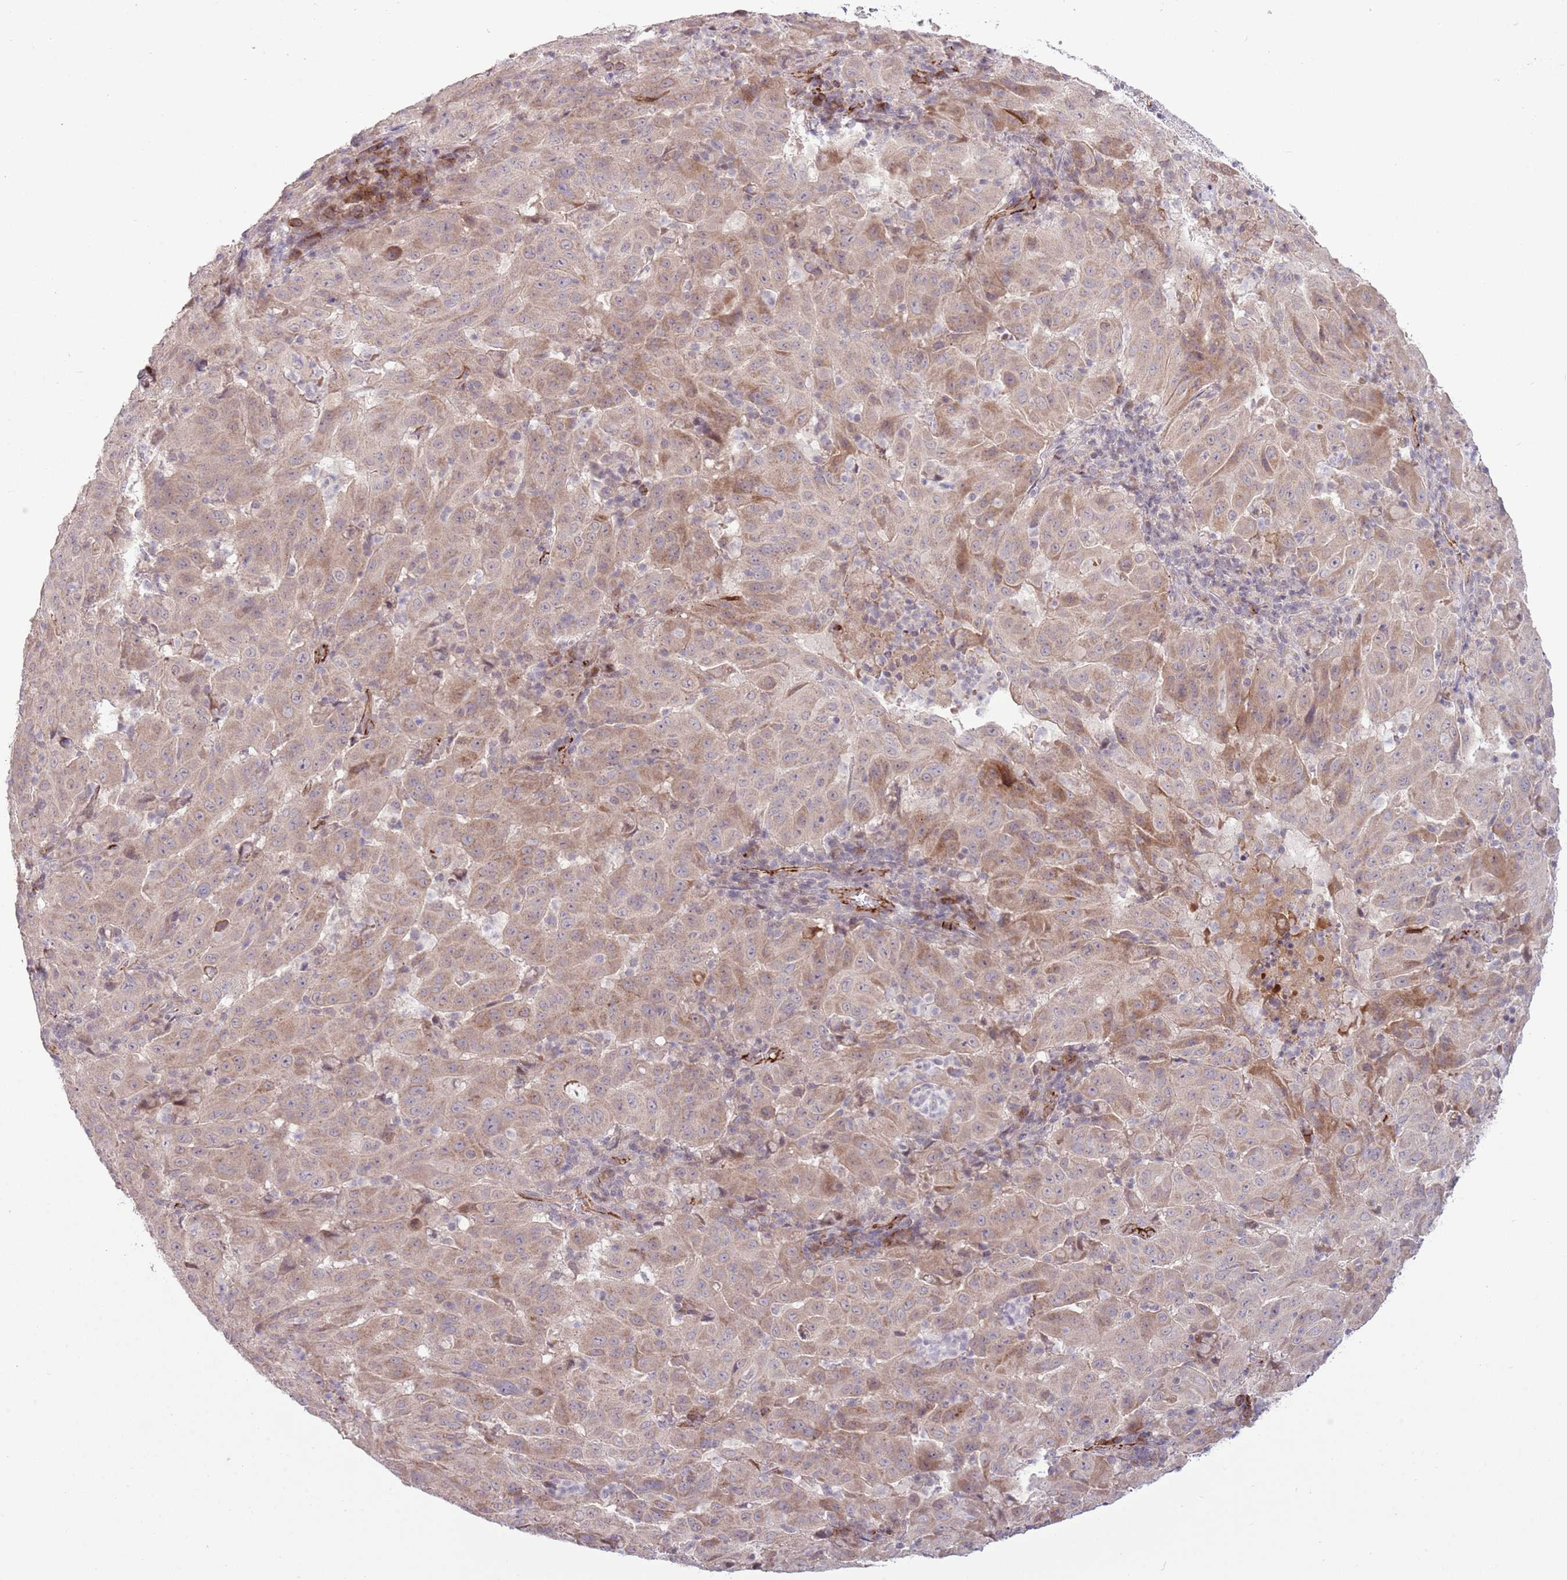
{"staining": {"intensity": "moderate", "quantity": "25%-75%", "location": "cytoplasmic/membranous"}, "tissue": "pancreatic cancer", "cell_type": "Tumor cells", "image_type": "cancer", "snomed": [{"axis": "morphology", "description": "Adenocarcinoma, NOS"}, {"axis": "topography", "description": "Pancreas"}], "caption": "DAB (3,3'-diaminobenzidine) immunohistochemical staining of pancreatic adenocarcinoma demonstrates moderate cytoplasmic/membranous protein staining in about 25%-75% of tumor cells.", "gene": "DPP10", "patient": {"sex": "male", "age": 63}}